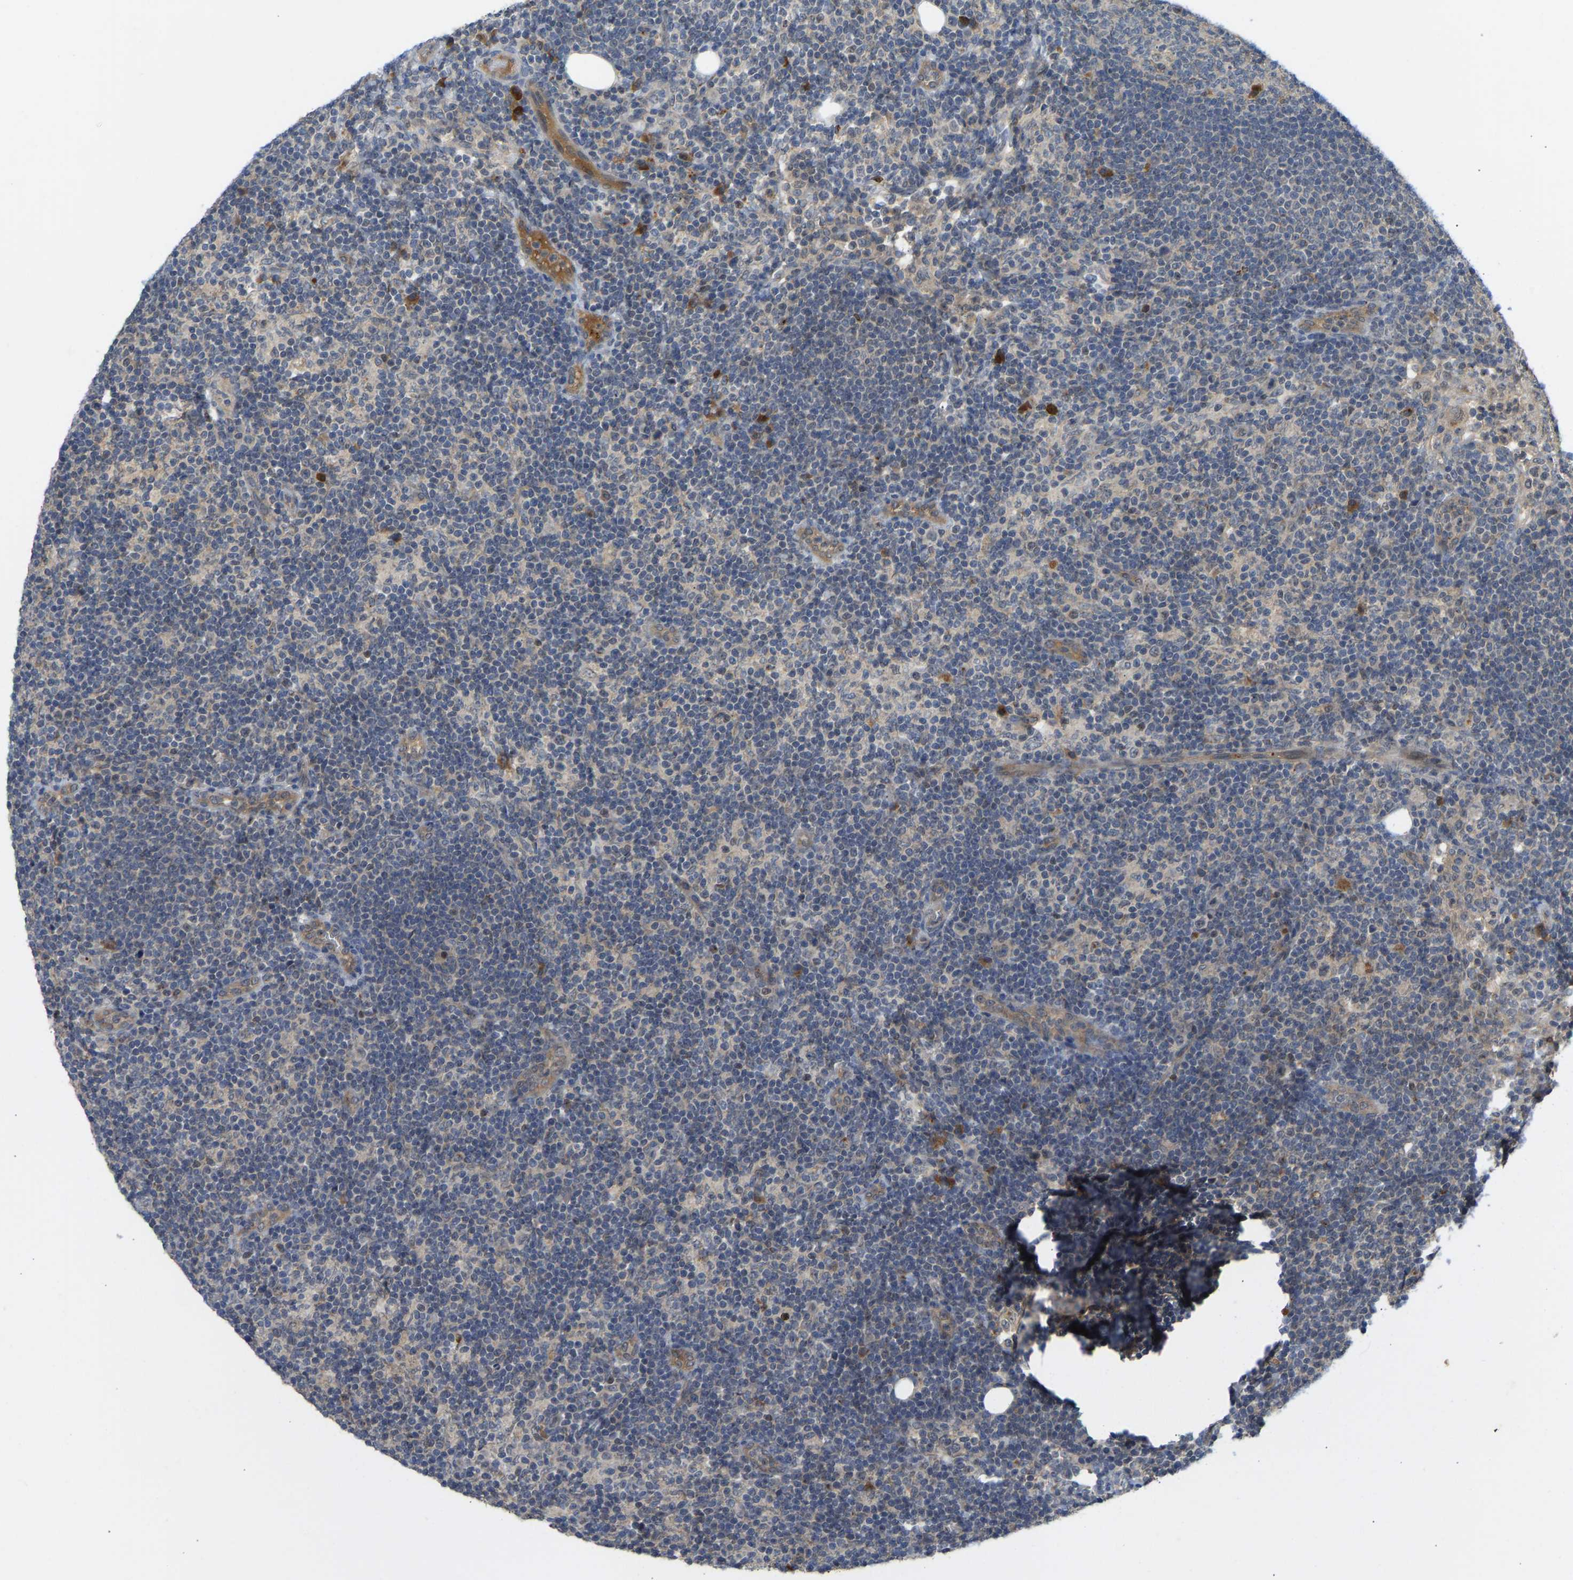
{"staining": {"intensity": "weak", "quantity": "<25%", "location": "cytoplasmic/membranous"}, "tissue": "lymph node", "cell_type": "Germinal center cells", "image_type": "normal", "snomed": [{"axis": "morphology", "description": "Normal tissue, NOS"}, {"axis": "morphology", "description": "Carcinoid, malignant, NOS"}, {"axis": "topography", "description": "Lymph node"}], "caption": "Immunohistochemistry histopathology image of unremarkable lymph node stained for a protein (brown), which reveals no expression in germinal center cells. (Brightfield microscopy of DAB (3,3'-diaminobenzidine) immunohistochemistry (IHC) at high magnification).", "gene": "ZNF251", "patient": {"sex": "male", "age": 47}}